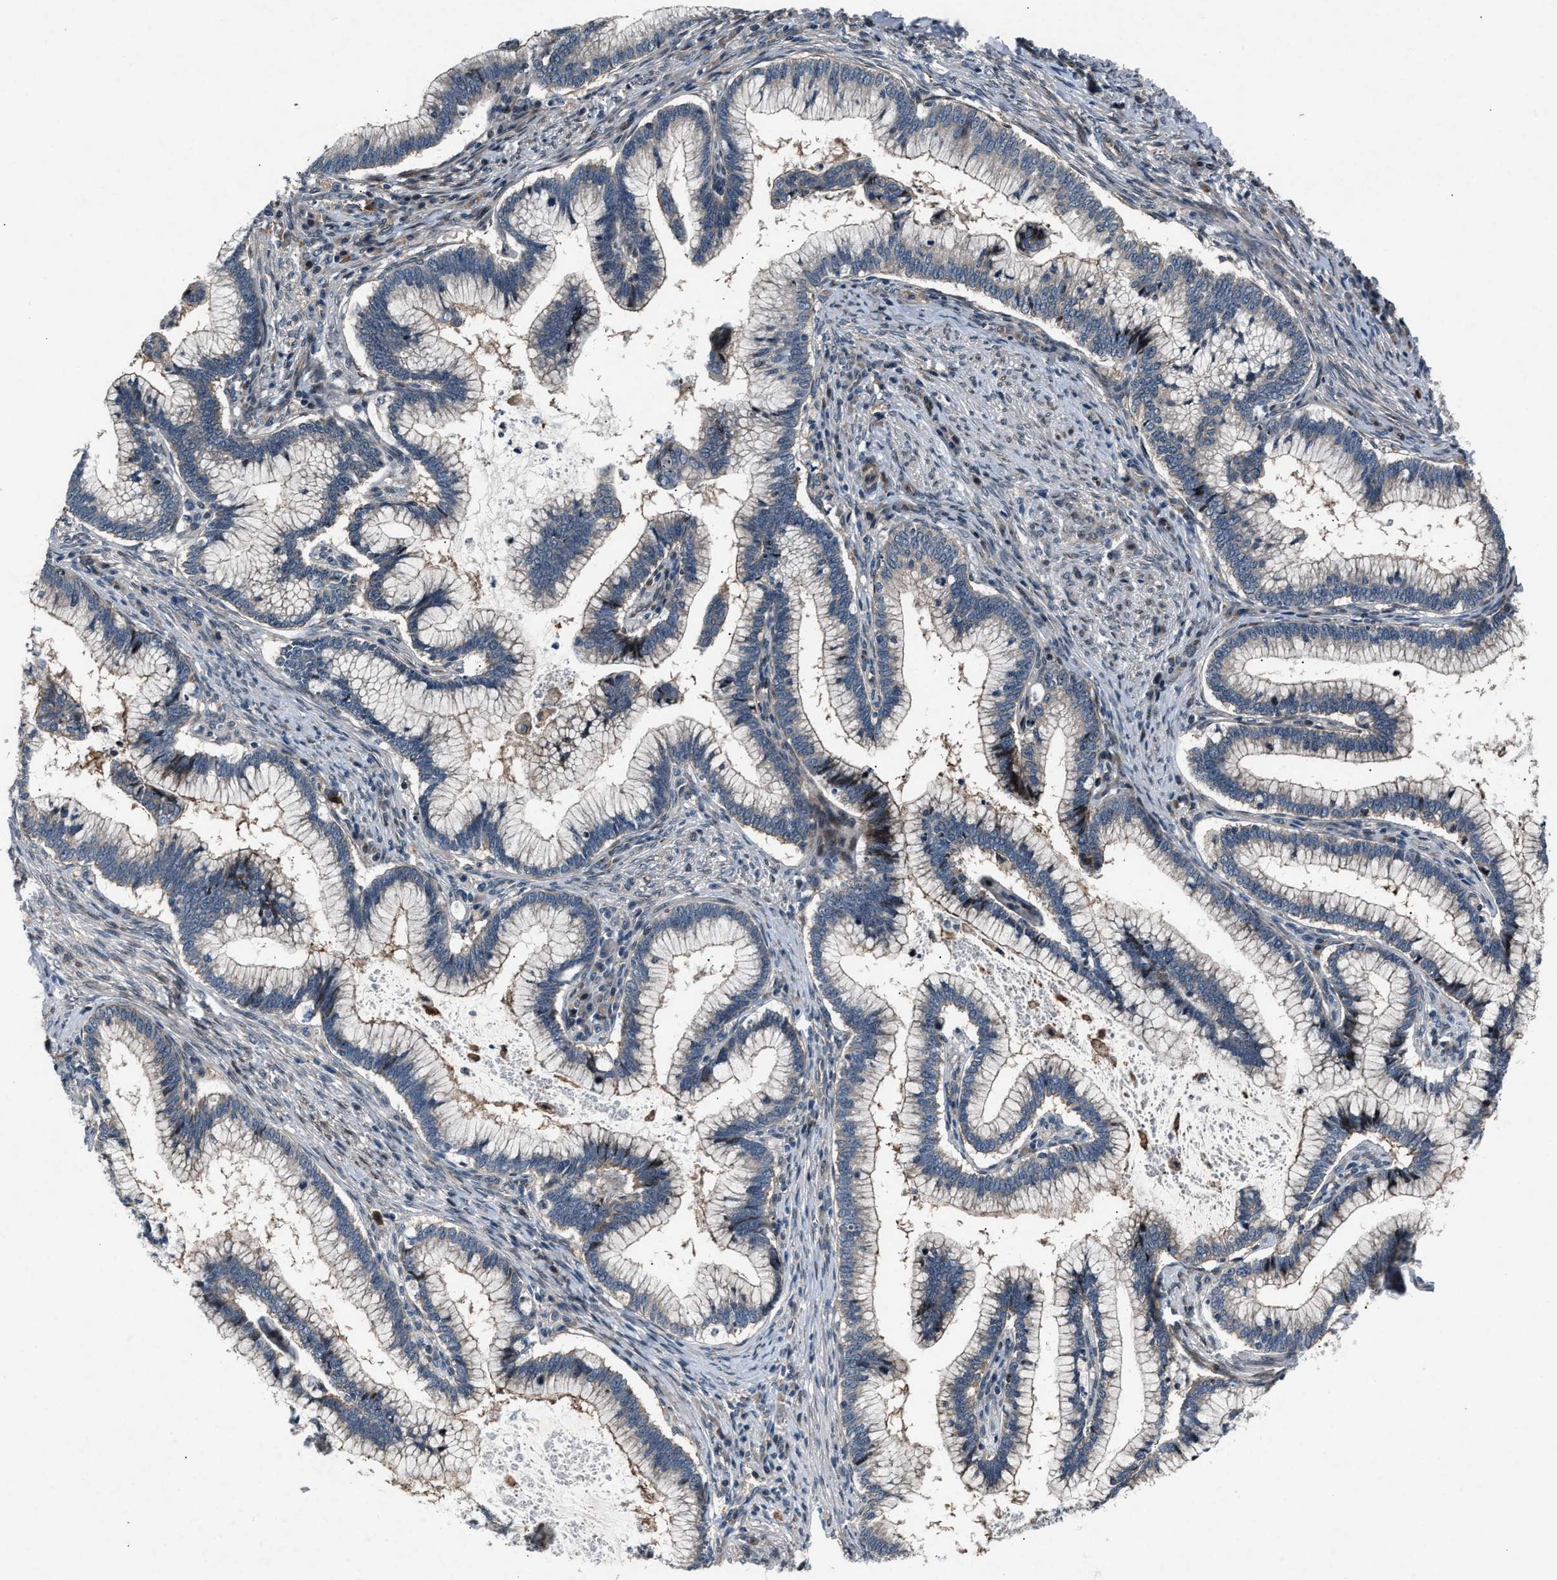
{"staining": {"intensity": "weak", "quantity": "25%-75%", "location": "cytoplasmic/membranous"}, "tissue": "cervical cancer", "cell_type": "Tumor cells", "image_type": "cancer", "snomed": [{"axis": "morphology", "description": "Adenocarcinoma, NOS"}, {"axis": "topography", "description": "Cervix"}], "caption": "About 25%-75% of tumor cells in cervical cancer (adenocarcinoma) show weak cytoplasmic/membranous protein expression as visualized by brown immunohistochemical staining.", "gene": "DYNC2I1", "patient": {"sex": "female", "age": 36}}